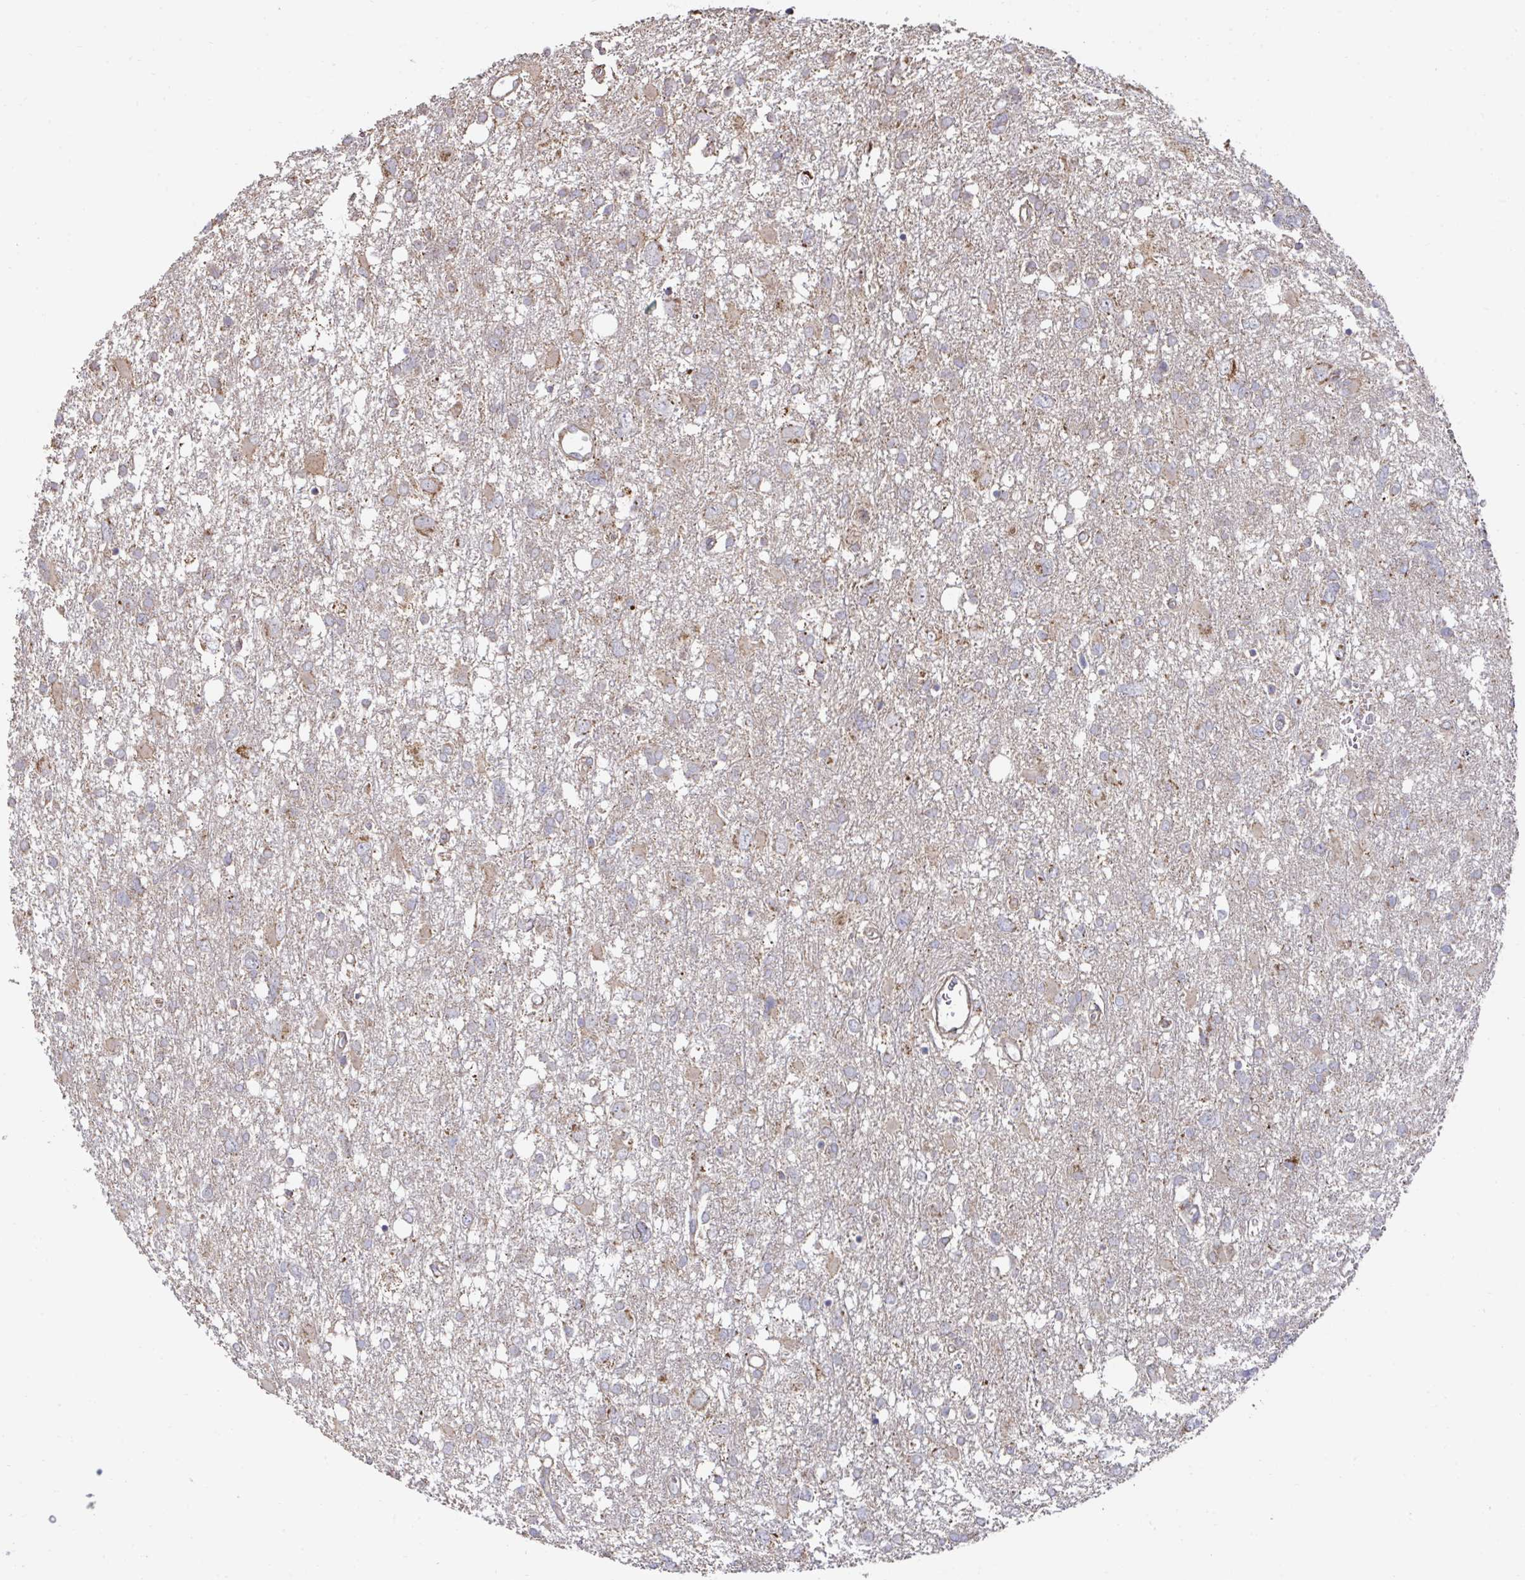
{"staining": {"intensity": "moderate", "quantity": "<25%", "location": "cytoplasmic/membranous"}, "tissue": "glioma", "cell_type": "Tumor cells", "image_type": "cancer", "snomed": [{"axis": "morphology", "description": "Glioma, malignant, High grade"}, {"axis": "topography", "description": "Brain"}], "caption": "A micrograph of human malignant glioma (high-grade) stained for a protein demonstrates moderate cytoplasmic/membranous brown staining in tumor cells. (Stains: DAB (3,3'-diaminobenzidine) in brown, nuclei in blue, Microscopy: brightfield microscopy at high magnification).", "gene": "DZANK1", "patient": {"sex": "male", "age": 61}}